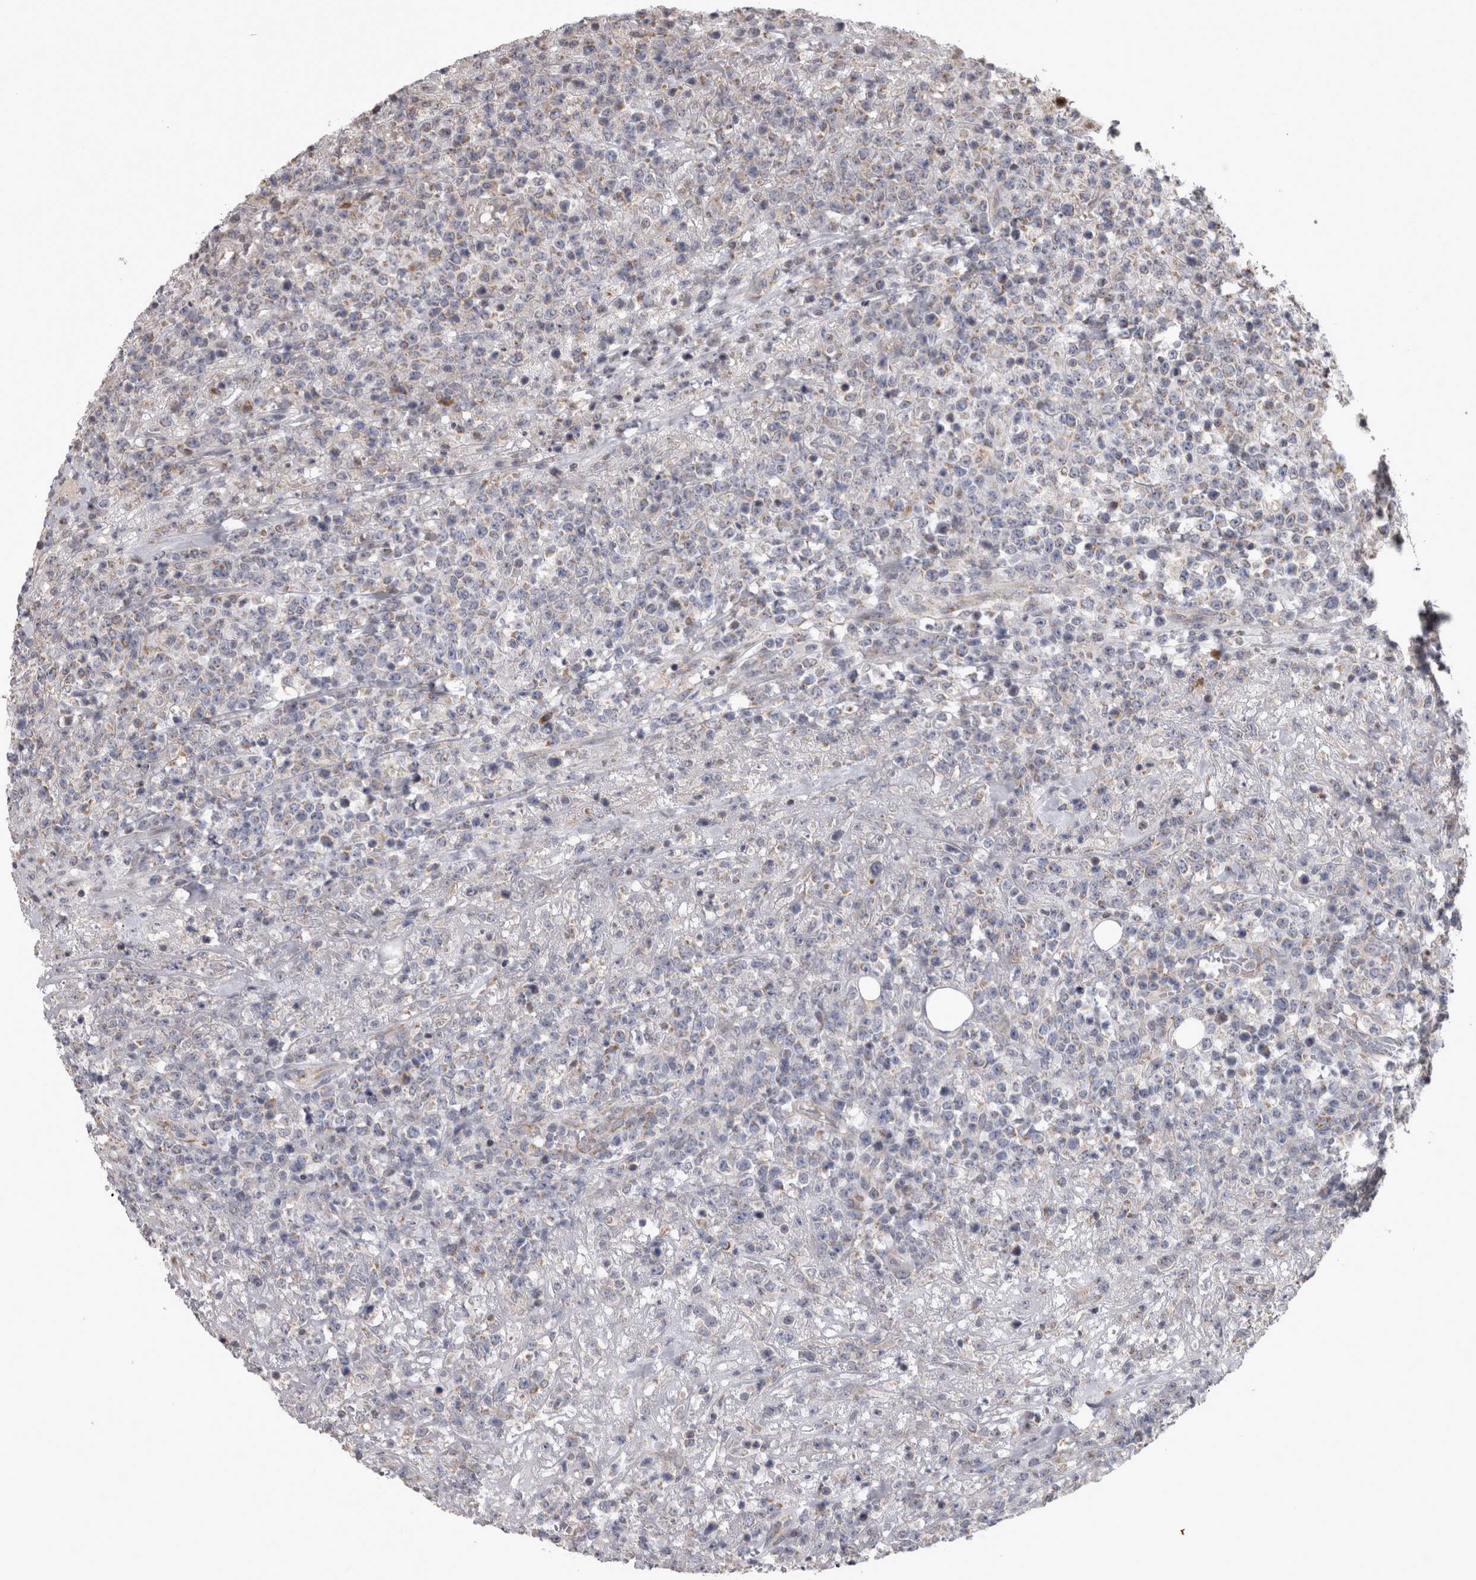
{"staining": {"intensity": "negative", "quantity": "none", "location": "none"}, "tissue": "lymphoma", "cell_type": "Tumor cells", "image_type": "cancer", "snomed": [{"axis": "morphology", "description": "Malignant lymphoma, non-Hodgkin's type, High grade"}, {"axis": "topography", "description": "Colon"}], "caption": "Immunohistochemistry (IHC) of human lymphoma shows no positivity in tumor cells.", "gene": "DBT", "patient": {"sex": "female", "age": 53}}